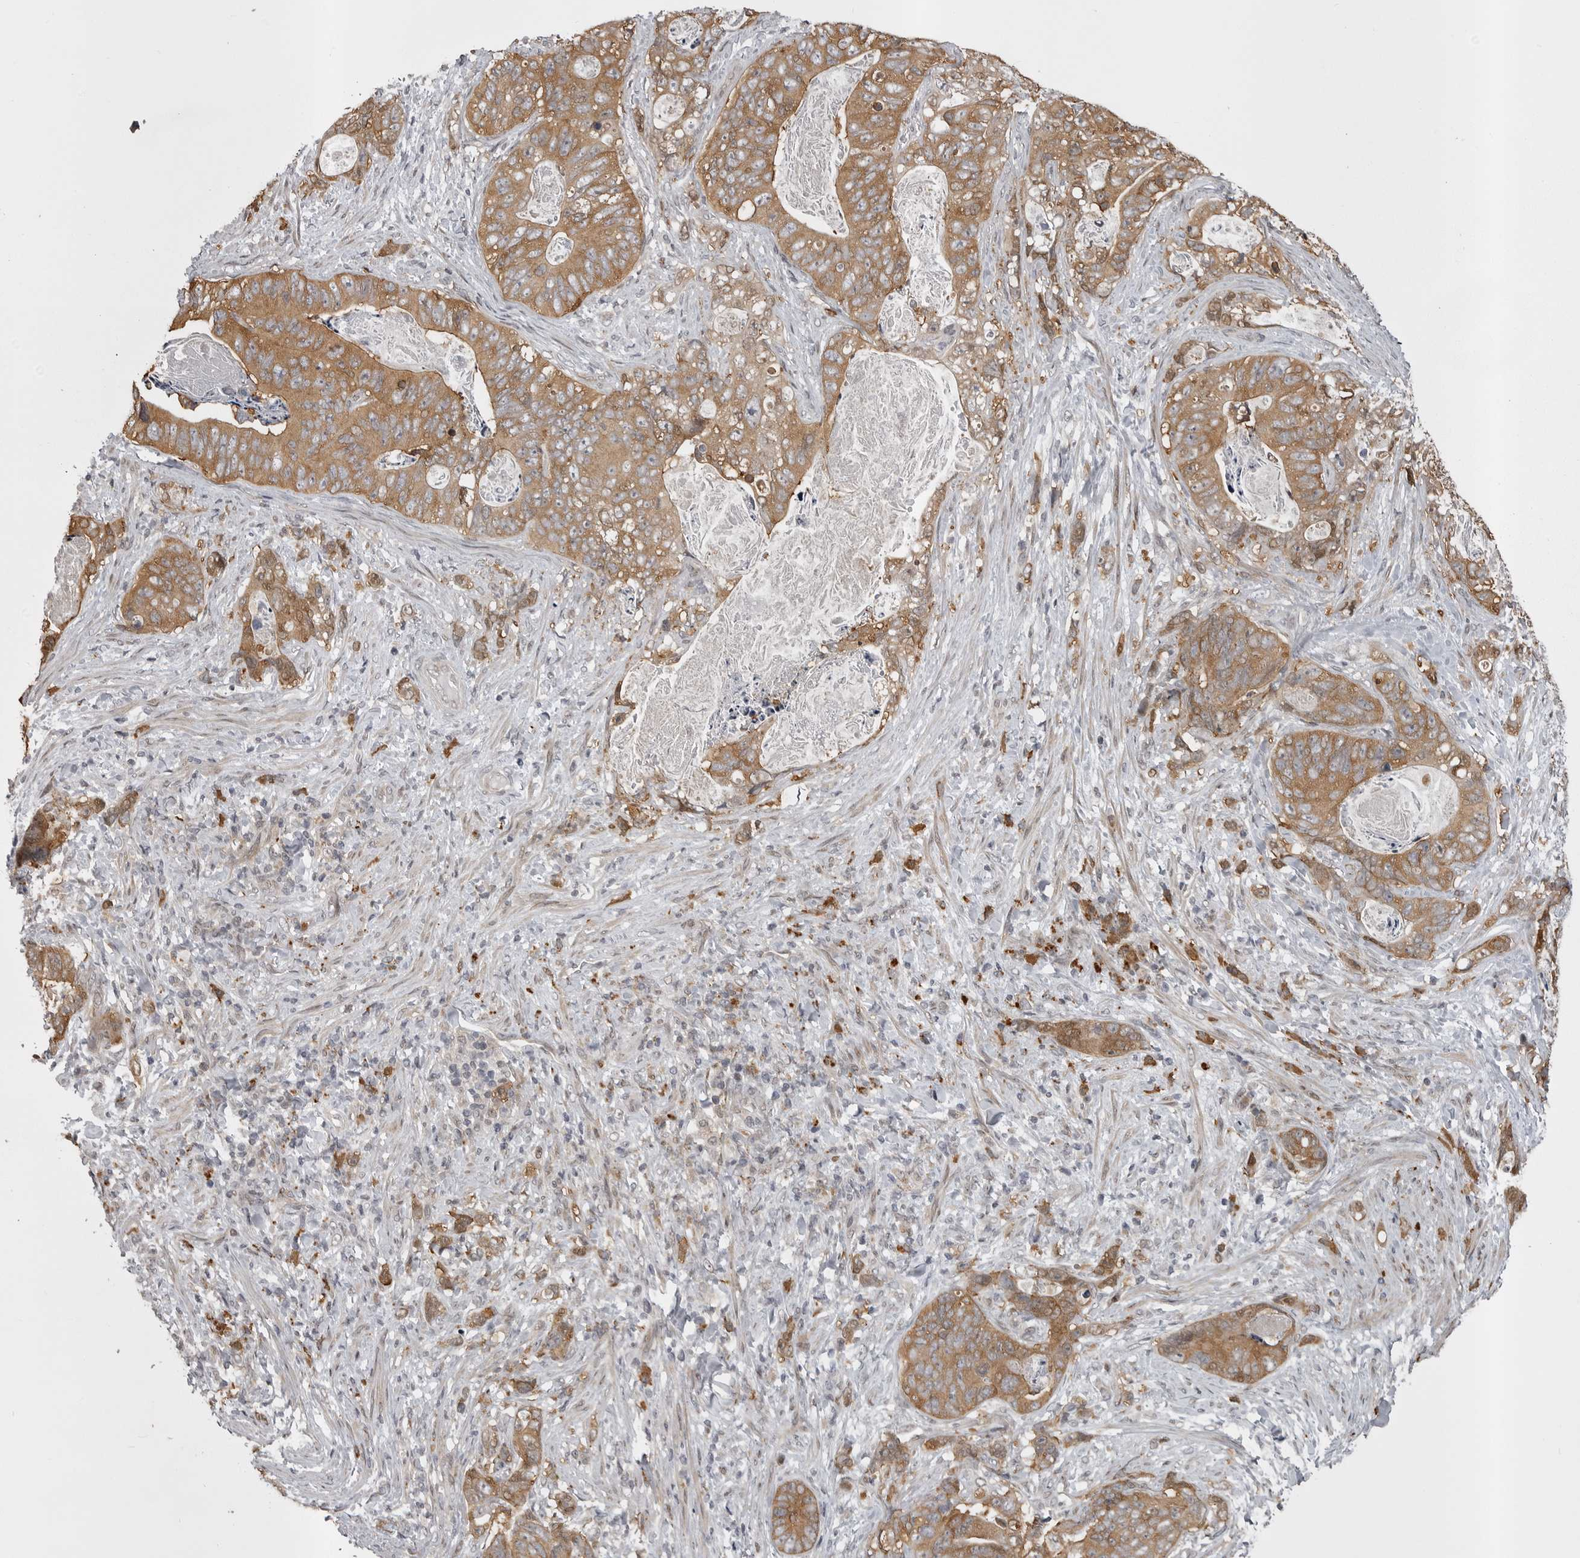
{"staining": {"intensity": "moderate", "quantity": ">75%", "location": "cytoplasmic/membranous"}, "tissue": "stomach cancer", "cell_type": "Tumor cells", "image_type": "cancer", "snomed": [{"axis": "morphology", "description": "Normal tissue, NOS"}, {"axis": "morphology", "description": "Adenocarcinoma, NOS"}, {"axis": "topography", "description": "Stomach"}], "caption": "This photomicrograph reveals stomach cancer stained with IHC to label a protein in brown. The cytoplasmic/membranous of tumor cells show moderate positivity for the protein. Nuclei are counter-stained blue.", "gene": "SNX16", "patient": {"sex": "female", "age": 89}}